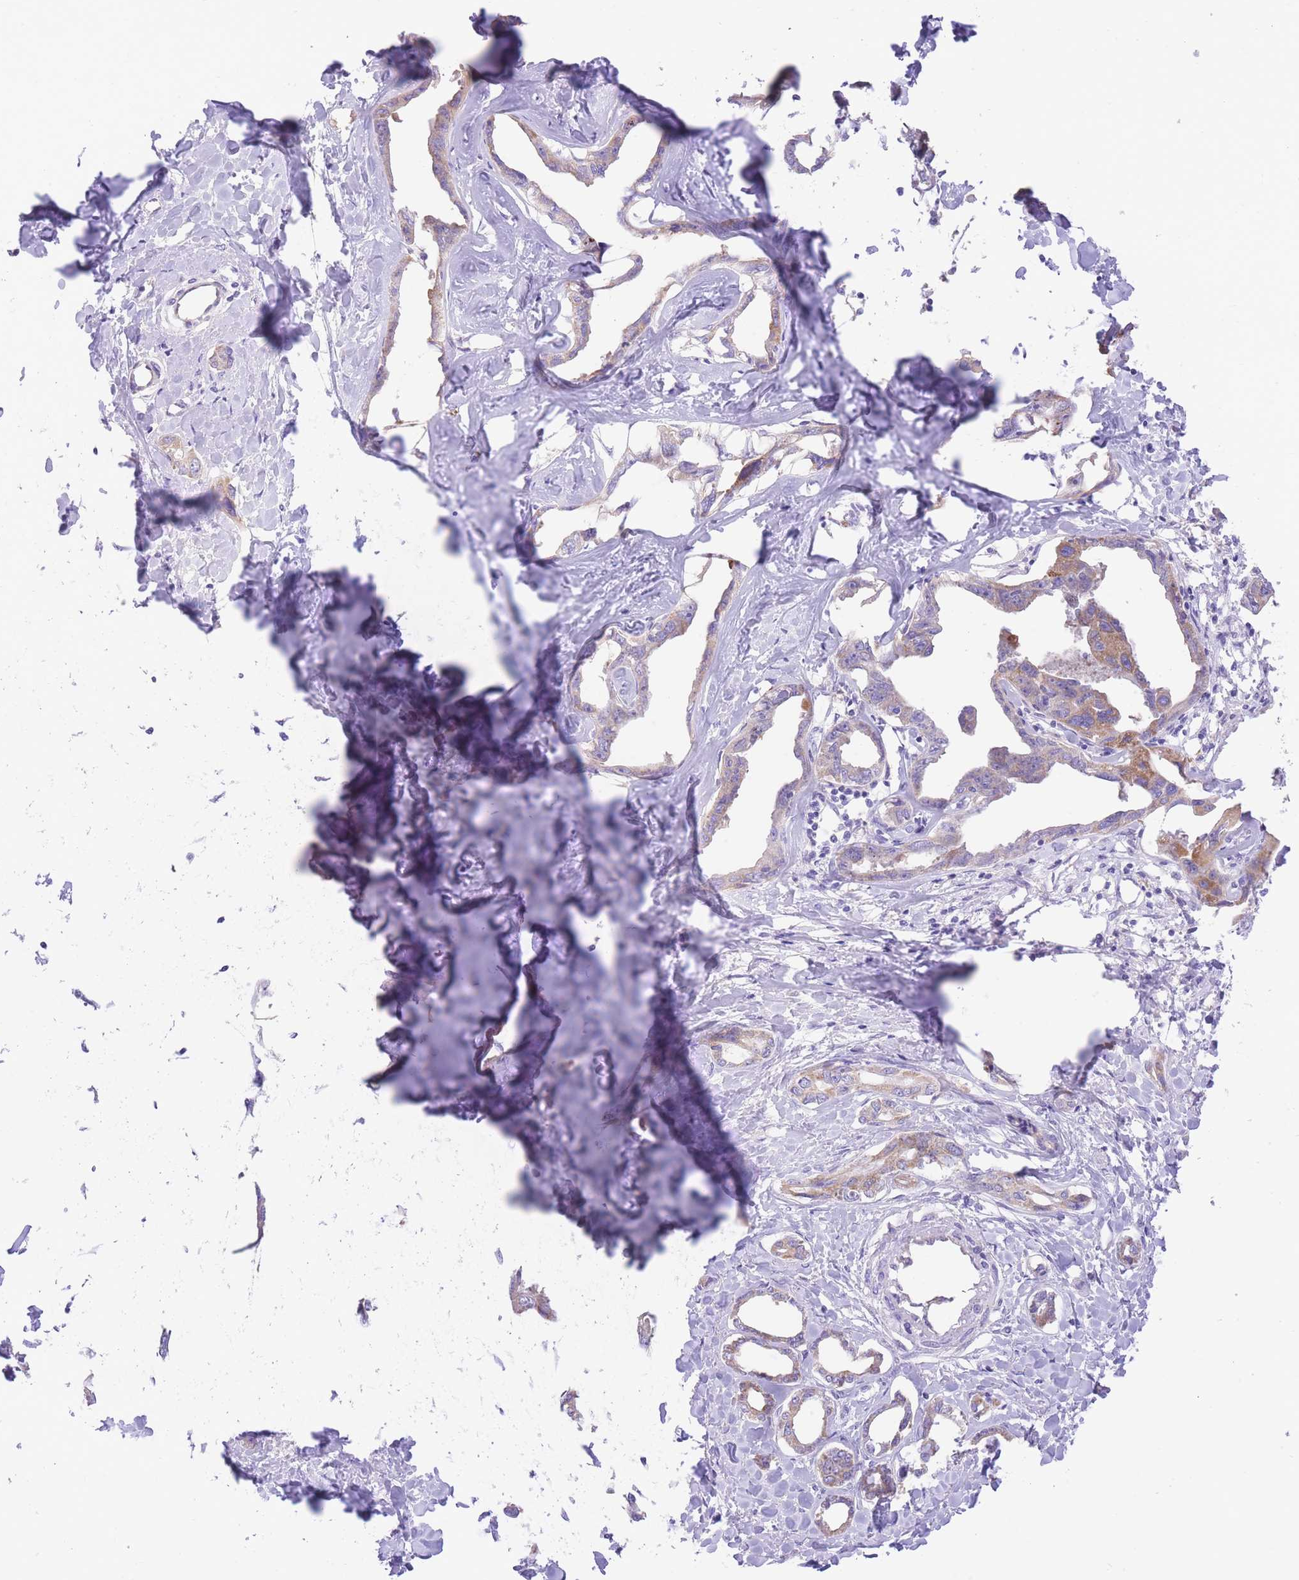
{"staining": {"intensity": "moderate", "quantity": "25%-75%", "location": "cytoplasmic/membranous"}, "tissue": "liver cancer", "cell_type": "Tumor cells", "image_type": "cancer", "snomed": [{"axis": "morphology", "description": "Cholangiocarcinoma"}, {"axis": "topography", "description": "Liver"}], "caption": "Liver cancer (cholangiocarcinoma) stained with DAB (3,3'-diaminobenzidine) immunohistochemistry displays medium levels of moderate cytoplasmic/membranous positivity in approximately 25%-75% of tumor cells.", "gene": "RHOU", "patient": {"sex": "male", "age": 59}}